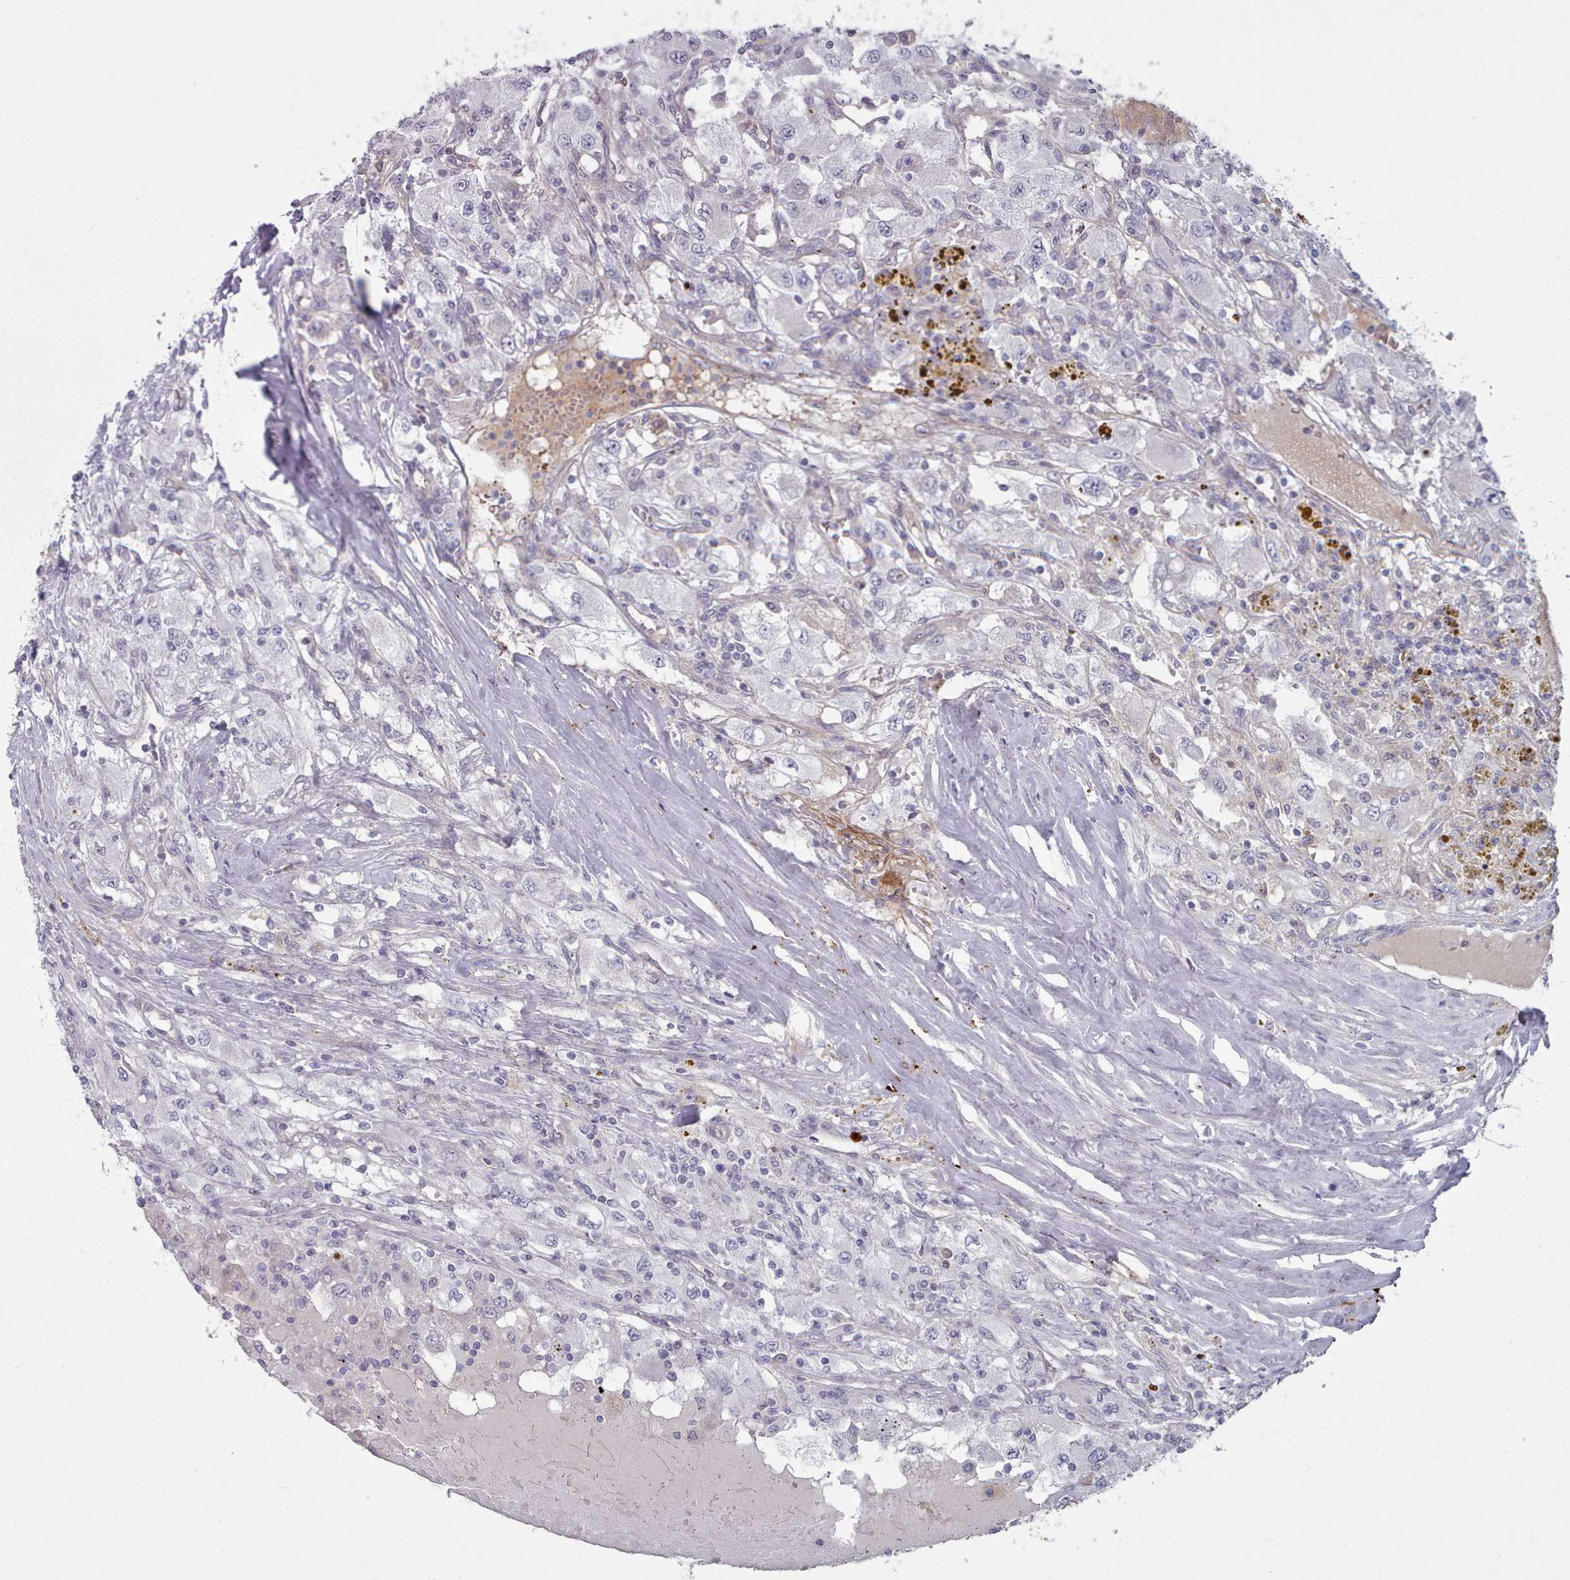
{"staining": {"intensity": "negative", "quantity": "none", "location": "none"}, "tissue": "renal cancer", "cell_type": "Tumor cells", "image_type": "cancer", "snomed": [{"axis": "morphology", "description": "Adenocarcinoma, NOS"}, {"axis": "topography", "description": "Kidney"}], "caption": "High power microscopy photomicrograph of an immunohistochemistry photomicrograph of adenocarcinoma (renal), revealing no significant positivity in tumor cells.", "gene": "TRARG1", "patient": {"sex": "female", "age": 67}}